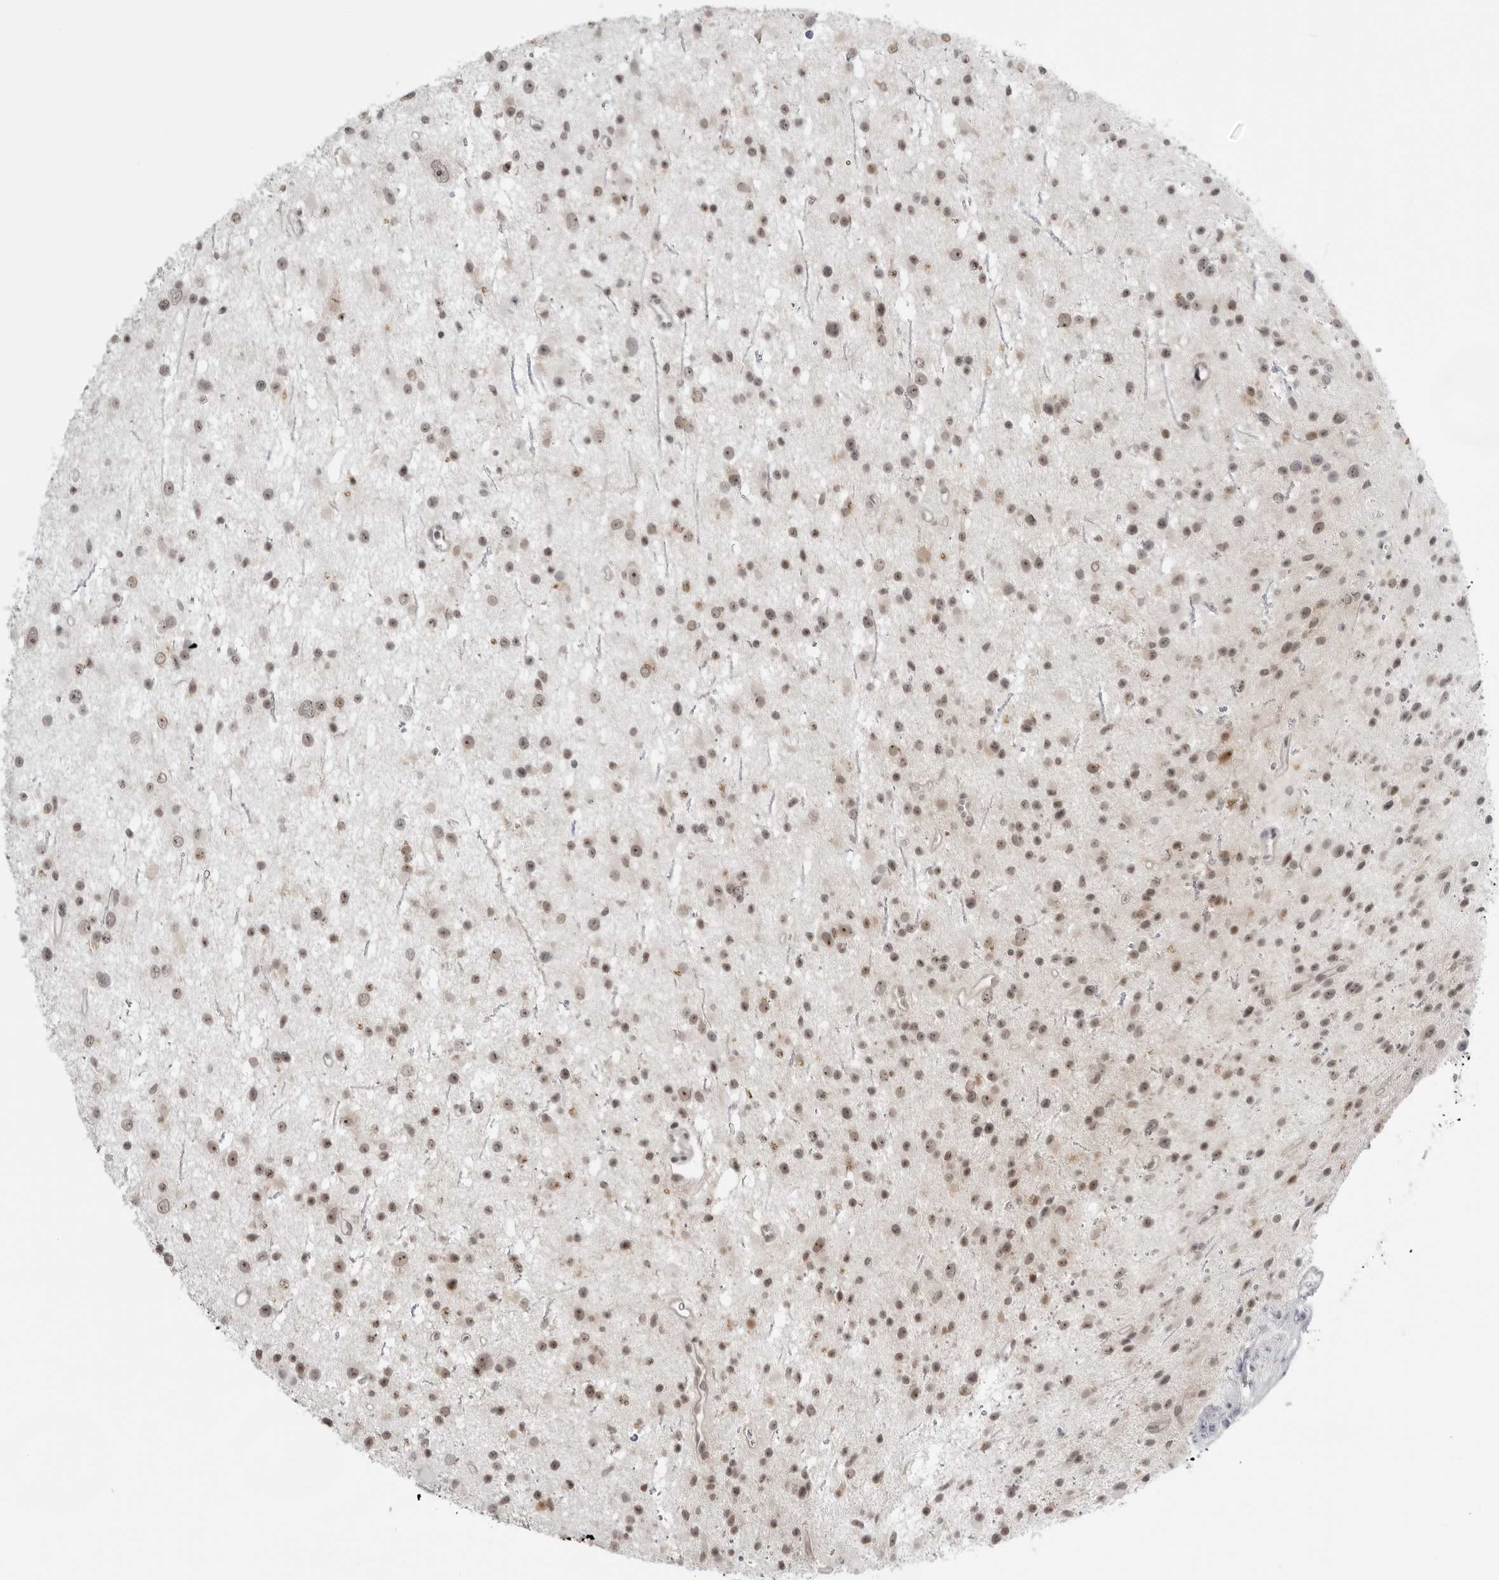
{"staining": {"intensity": "moderate", "quantity": ">75%", "location": "nuclear"}, "tissue": "glioma", "cell_type": "Tumor cells", "image_type": "cancer", "snomed": [{"axis": "morphology", "description": "Glioma, malignant, Low grade"}, {"axis": "topography", "description": "Cerebral cortex"}], "caption": "Malignant low-grade glioma stained for a protein demonstrates moderate nuclear positivity in tumor cells.", "gene": "SUGCT", "patient": {"sex": "female", "age": 39}}